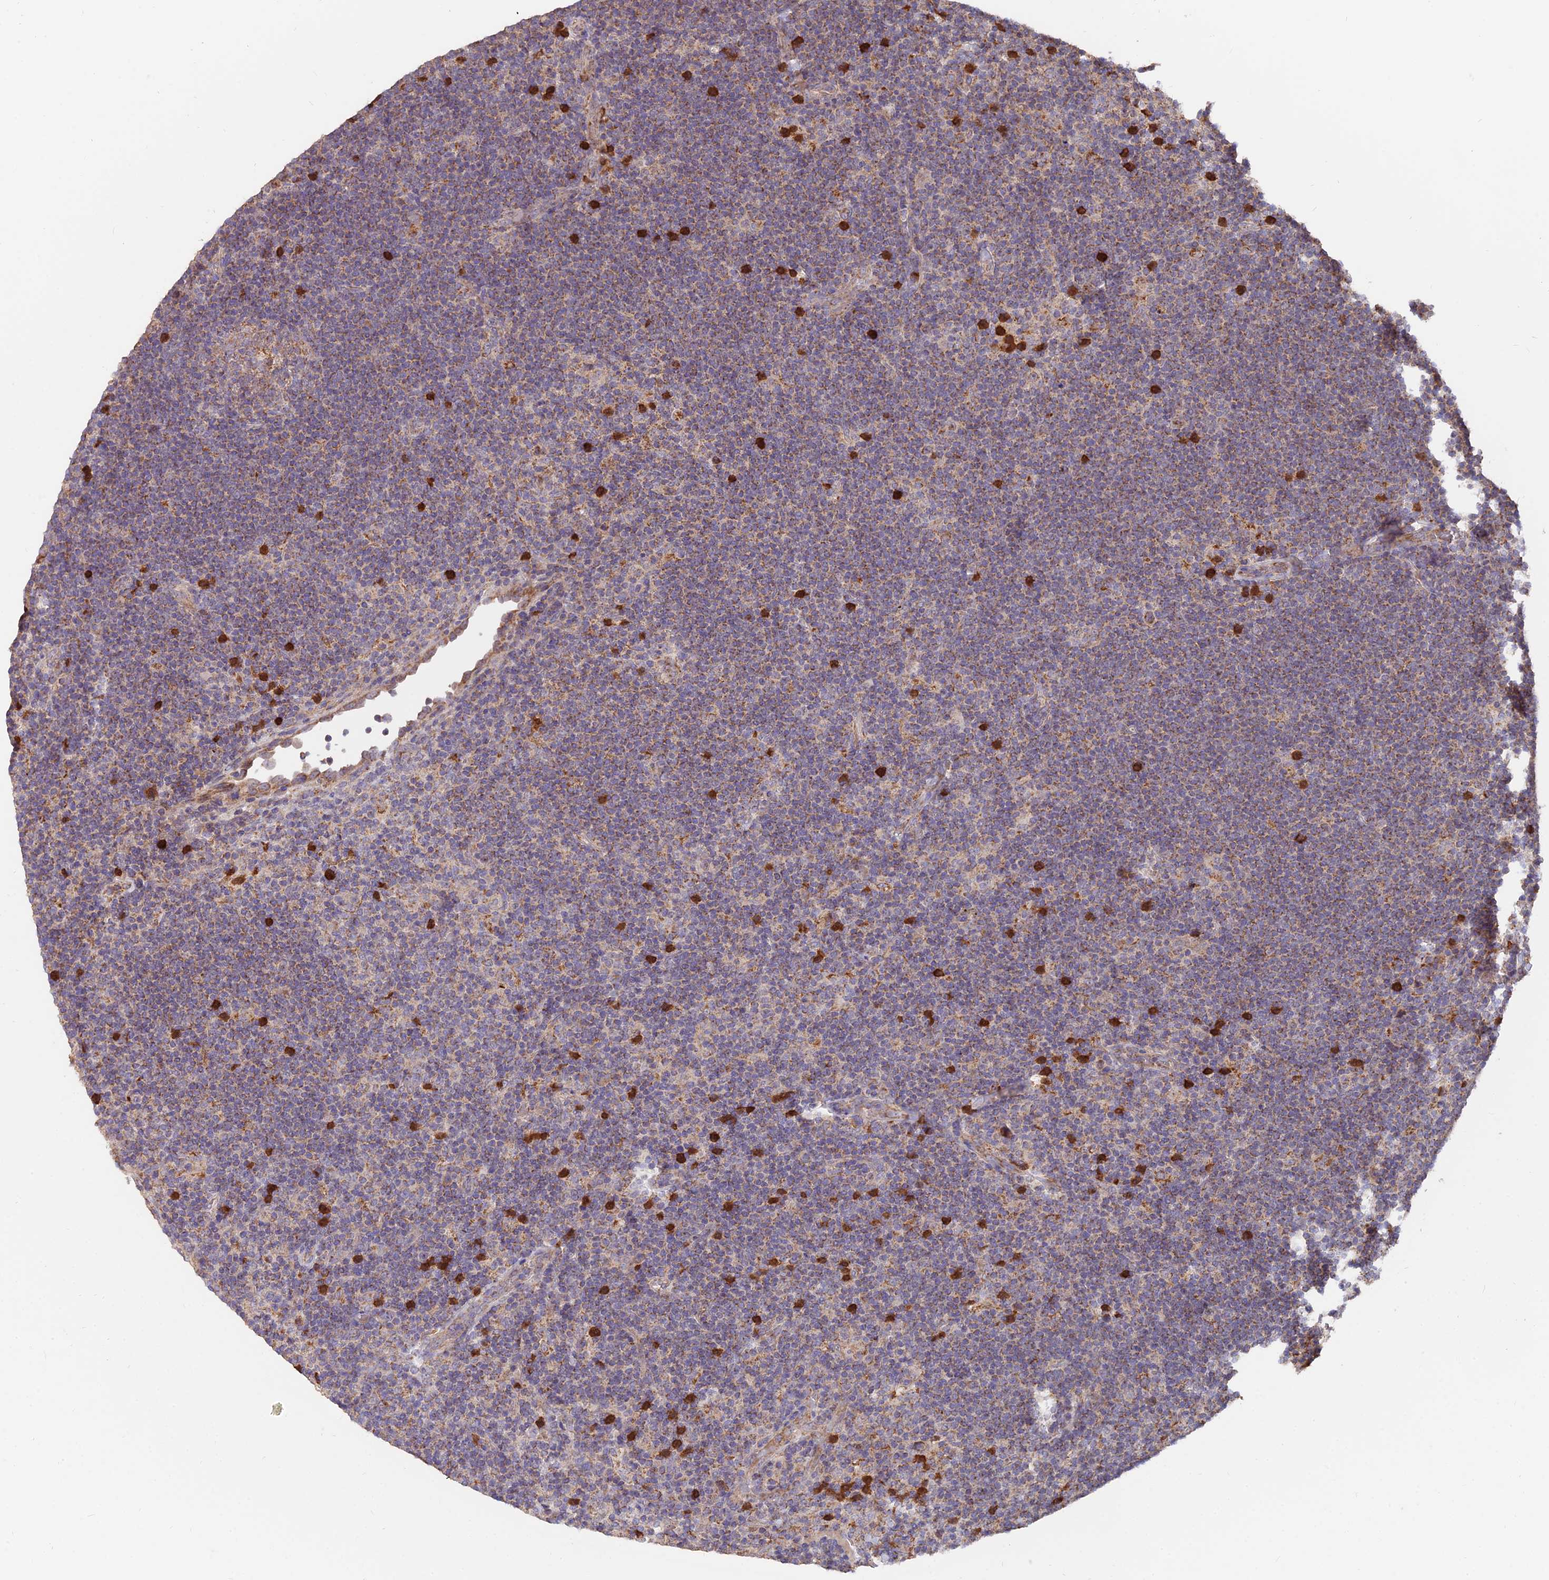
{"staining": {"intensity": "moderate", "quantity": ">75%", "location": "cytoplasmic/membranous"}, "tissue": "lymphoma", "cell_type": "Tumor cells", "image_type": "cancer", "snomed": [{"axis": "morphology", "description": "Hodgkin's disease, NOS"}, {"axis": "topography", "description": "Lymph node"}], "caption": "An immunohistochemistry photomicrograph of neoplastic tissue is shown. Protein staining in brown labels moderate cytoplasmic/membranous positivity in lymphoma within tumor cells.", "gene": "IFT22", "patient": {"sex": "female", "age": 57}}